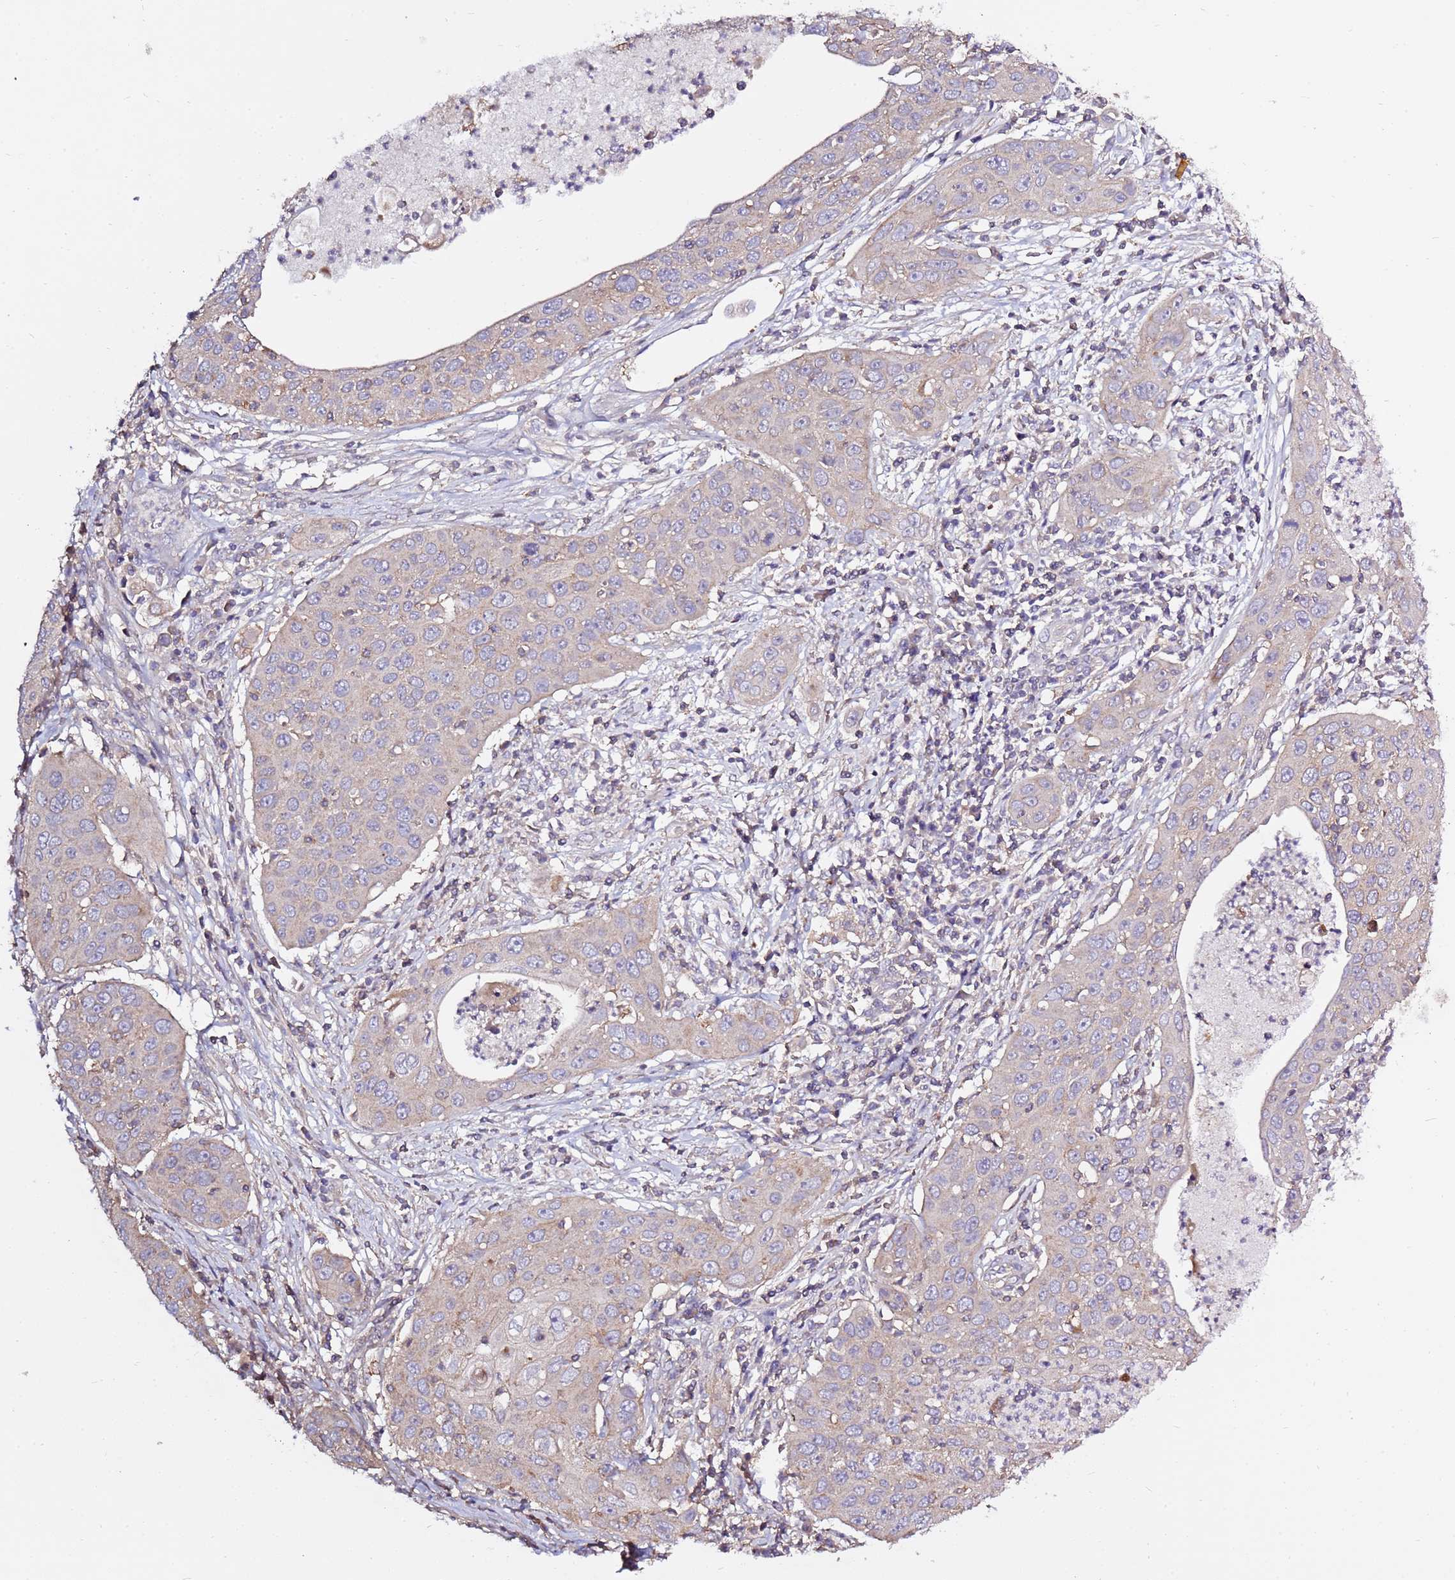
{"staining": {"intensity": "negative", "quantity": "none", "location": "none"}, "tissue": "cervical cancer", "cell_type": "Tumor cells", "image_type": "cancer", "snomed": [{"axis": "morphology", "description": "Squamous cell carcinoma, NOS"}, {"axis": "topography", "description": "Cervix"}], "caption": "Tumor cells show no significant protein expression in cervical cancer.", "gene": "EVA1B", "patient": {"sex": "female", "age": 36}}